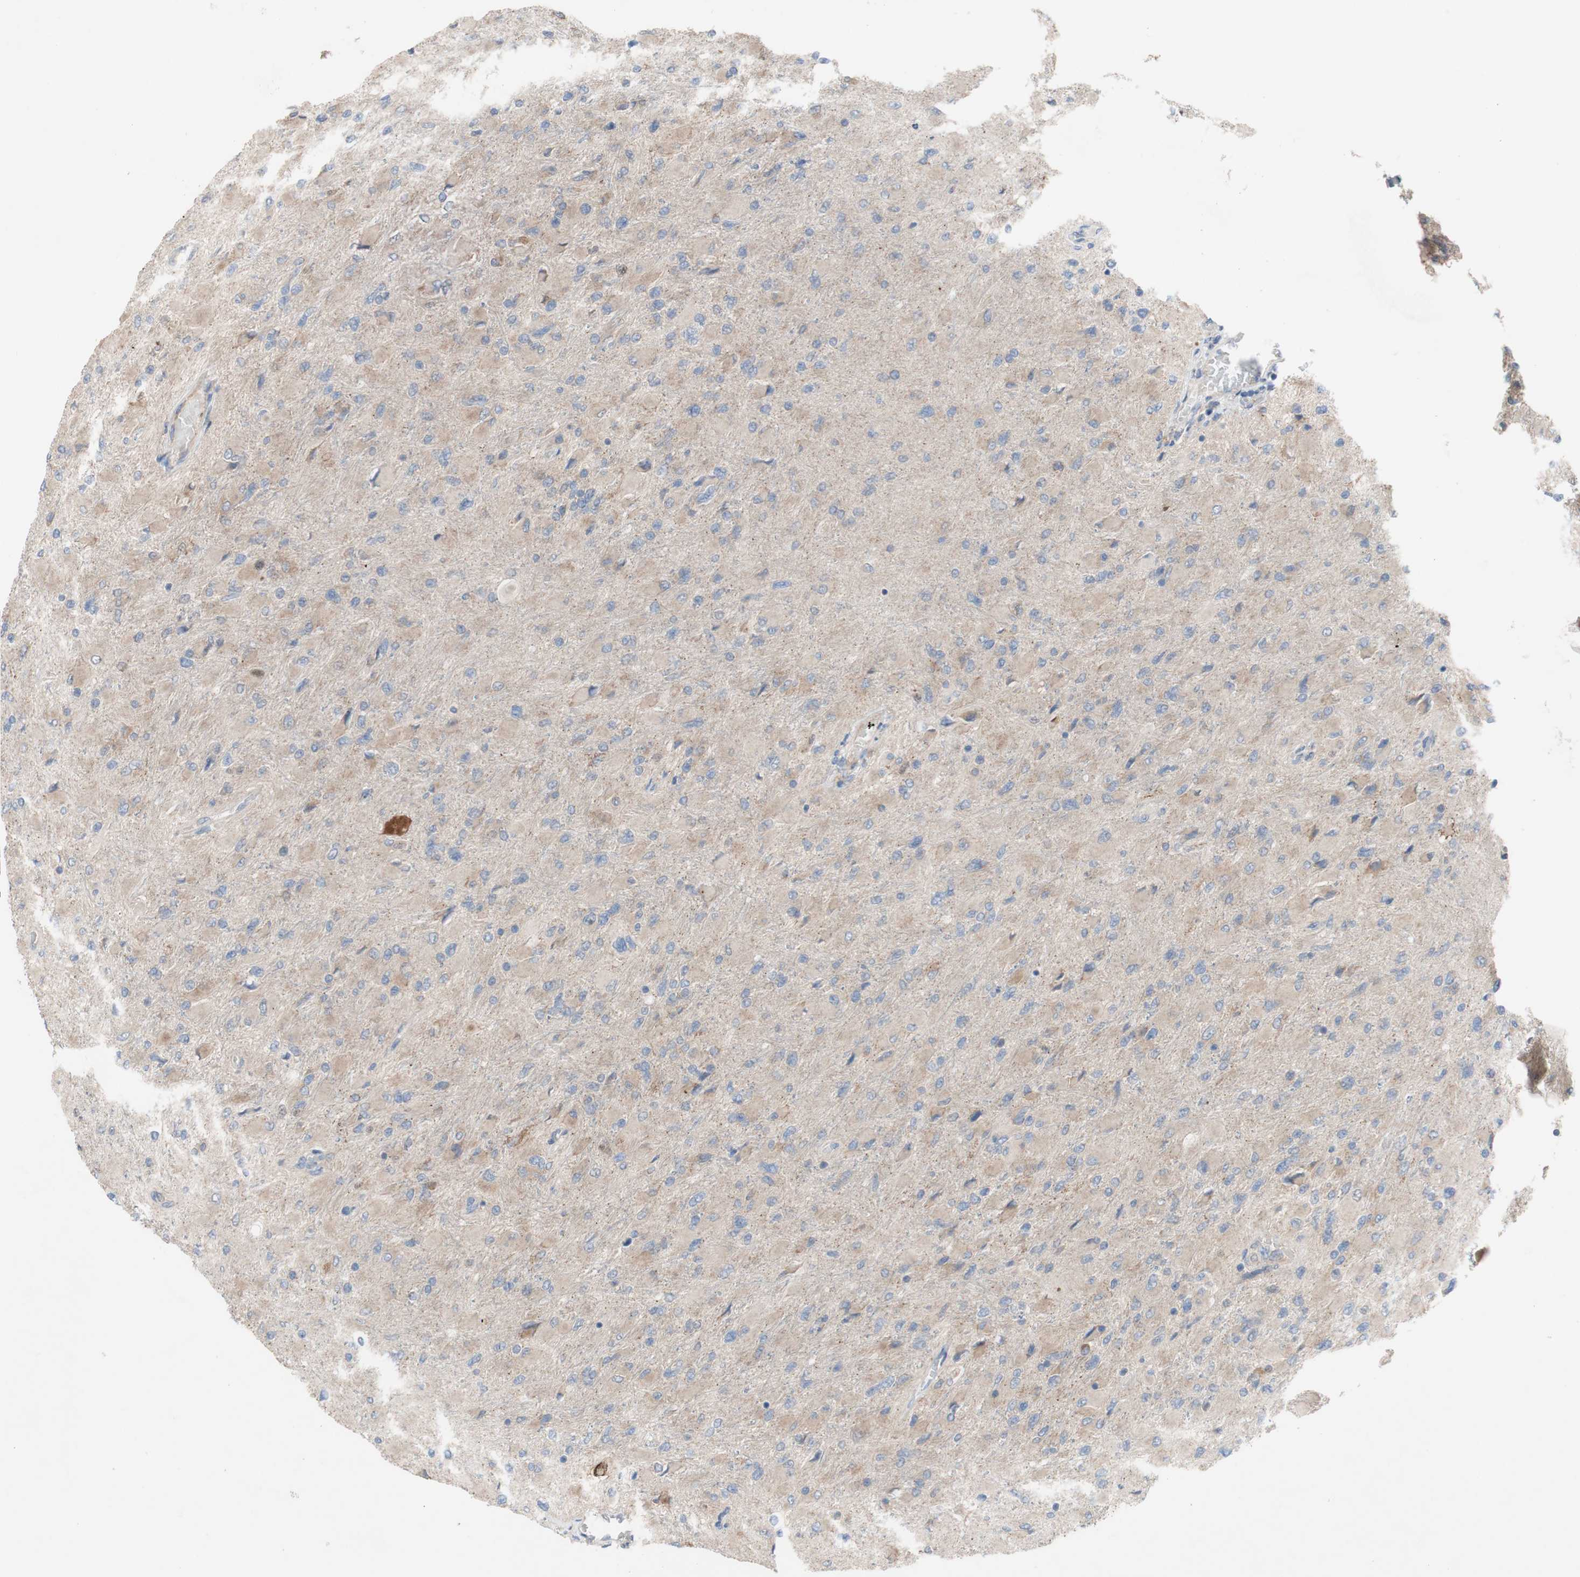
{"staining": {"intensity": "weak", "quantity": ">75%", "location": "cytoplasmic/membranous"}, "tissue": "glioma", "cell_type": "Tumor cells", "image_type": "cancer", "snomed": [{"axis": "morphology", "description": "Glioma, malignant, High grade"}, {"axis": "topography", "description": "Cerebral cortex"}], "caption": "Immunohistochemical staining of human glioma exhibits low levels of weak cytoplasmic/membranous staining in about >75% of tumor cells.", "gene": "TTC14", "patient": {"sex": "female", "age": 36}}